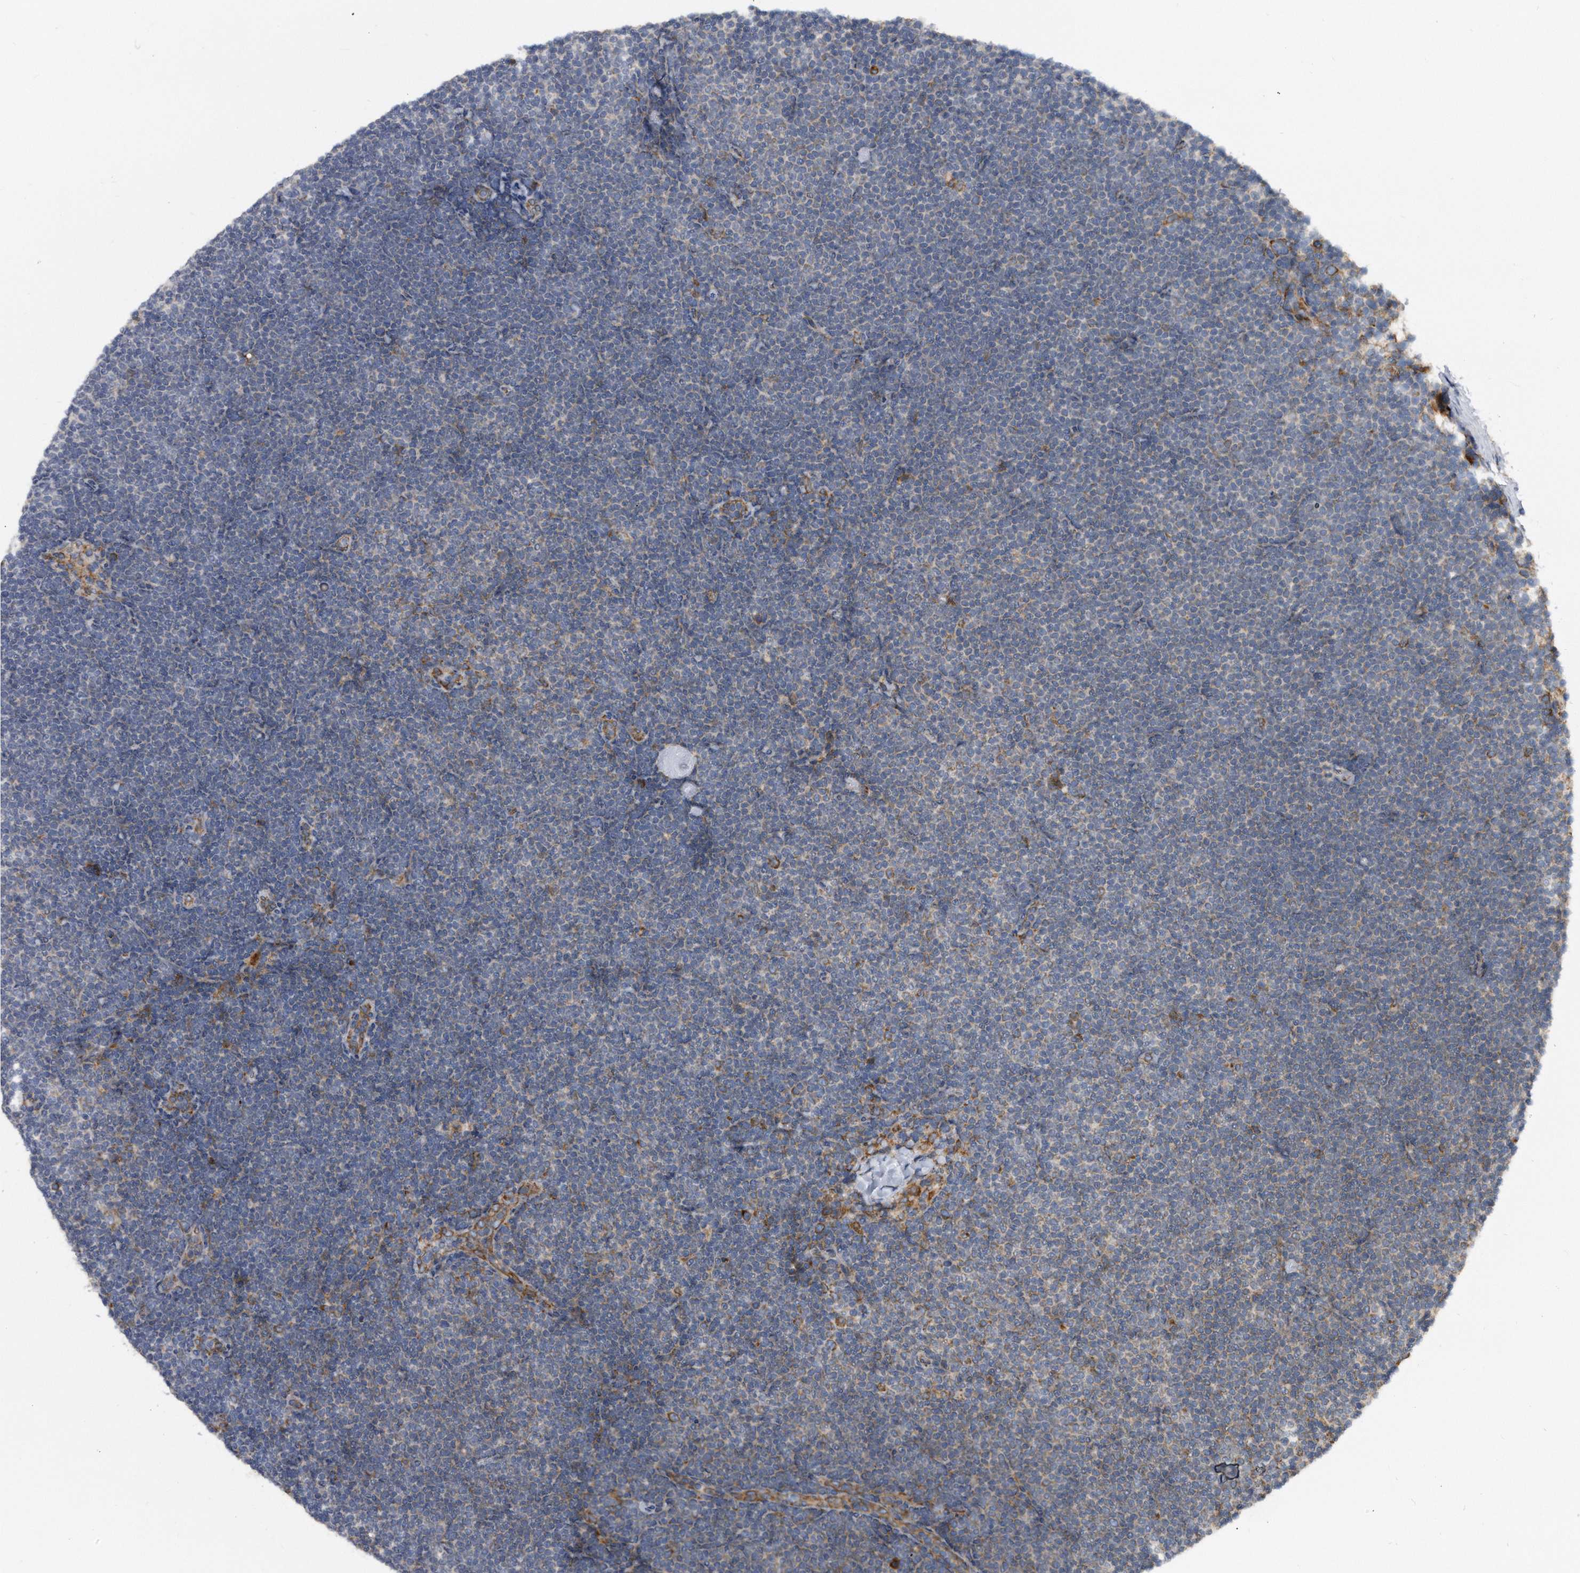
{"staining": {"intensity": "negative", "quantity": "none", "location": "none"}, "tissue": "lymphoma", "cell_type": "Tumor cells", "image_type": "cancer", "snomed": [{"axis": "morphology", "description": "Malignant lymphoma, non-Hodgkin's type, Low grade"}, {"axis": "topography", "description": "Lymph node"}], "caption": "Immunohistochemistry of lymphoma reveals no expression in tumor cells.", "gene": "CCDC47", "patient": {"sex": "female", "age": 53}}